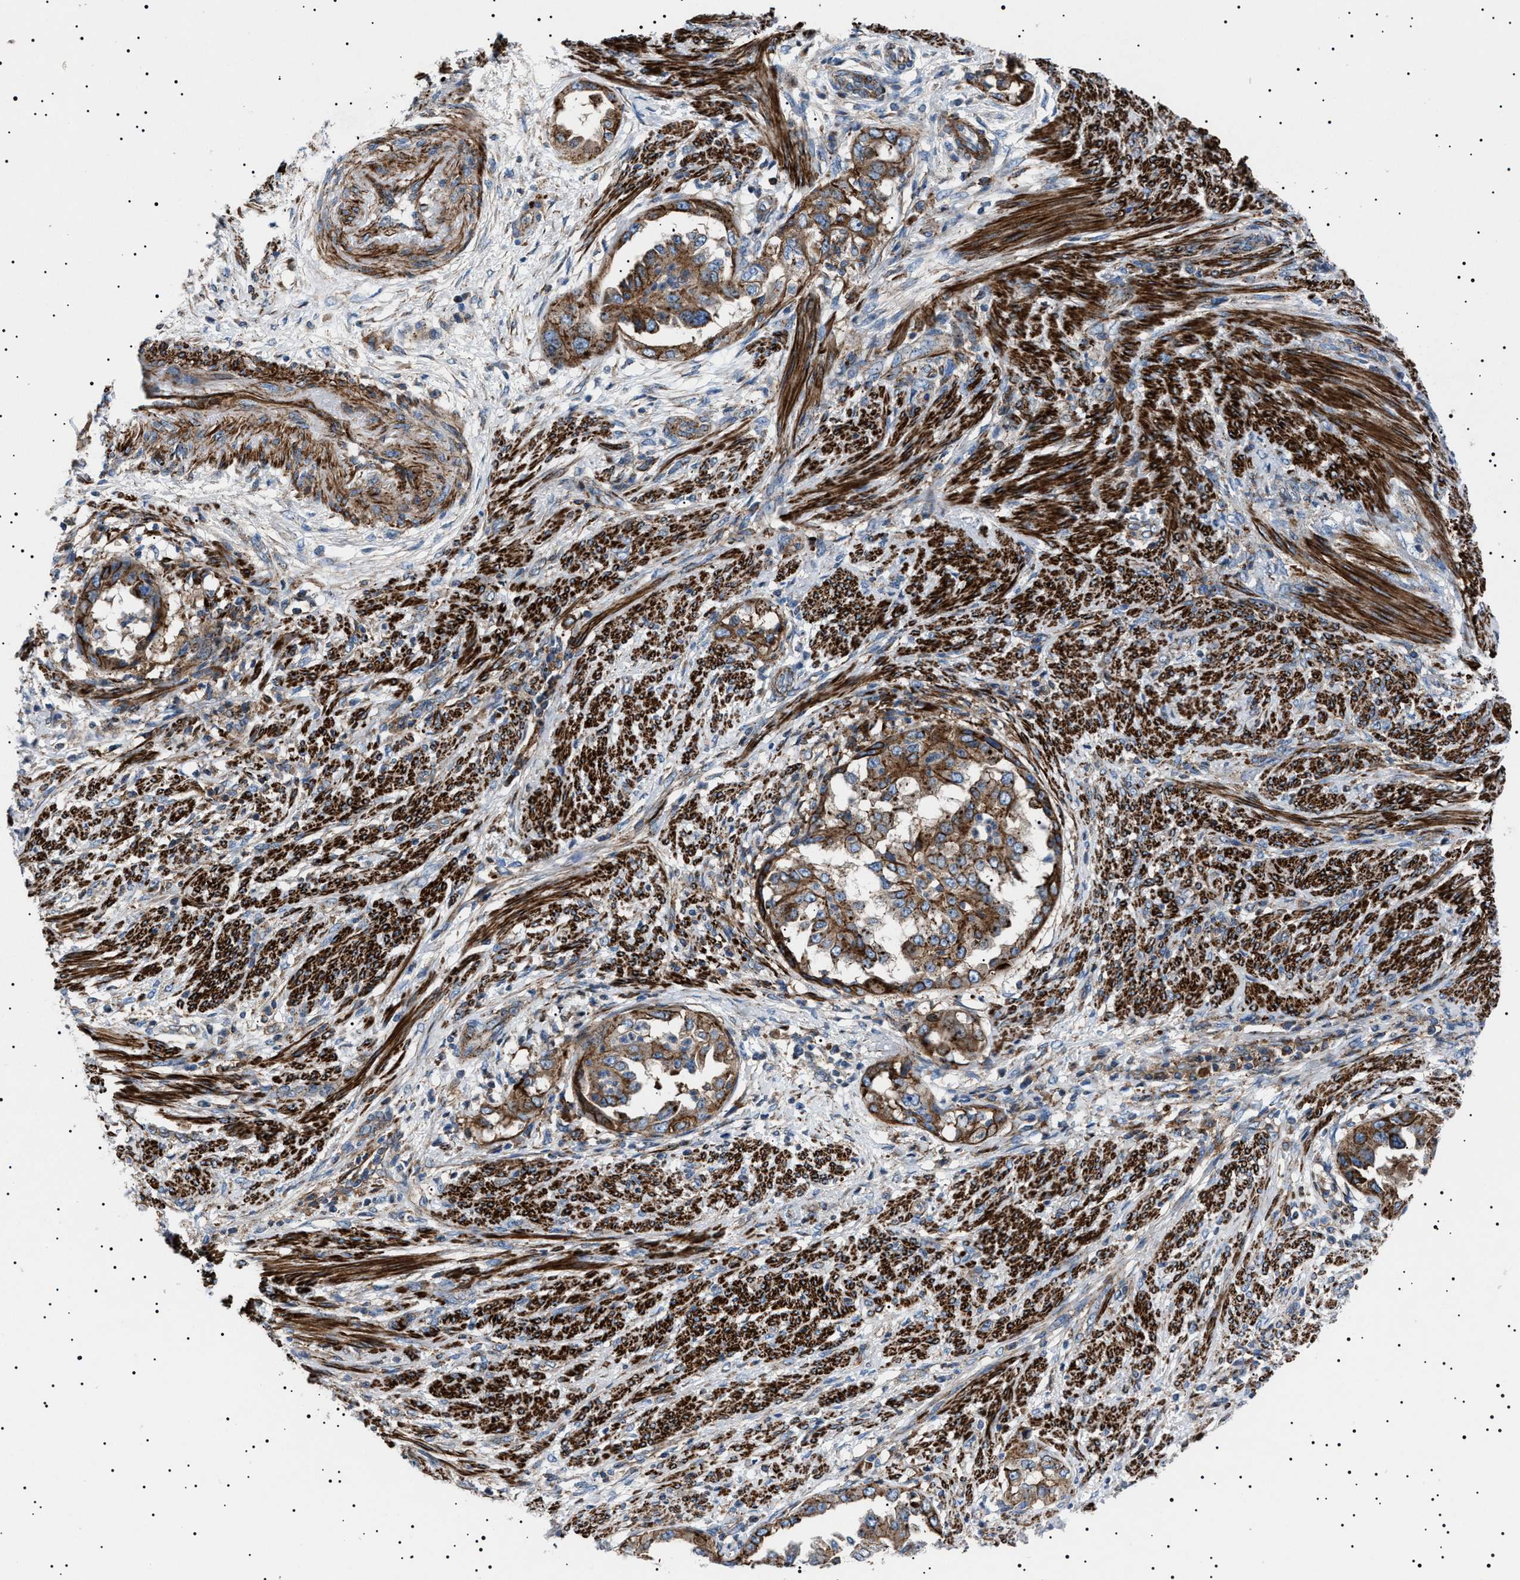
{"staining": {"intensity": "strong", "quantity": ">75%", "location": "cytoplasmic/membranous"}, "tissue": "endometrial cancer", "cell_type": "Tumor cells", "image_type": "cancer", "snomed": [{"axis": "morphology", "description": "Adenocarcinoma, NOS"}, {"axis": "topography", "description": "Endometrium"}], "caption": "Immunohistochemical staining of human adenocarcinoma (endometrial) displays strong cytoplasmic/membranous protein expression in about >75% of tumor cells. The staining is performed using DAB (3,3'-diaminobenzidine) brown chromogen to label protein expression. The nuclei are counter-stained blue using hematoxylin.", "gene": "NEU1", "patient": {"sex": "female", "age": 85}}